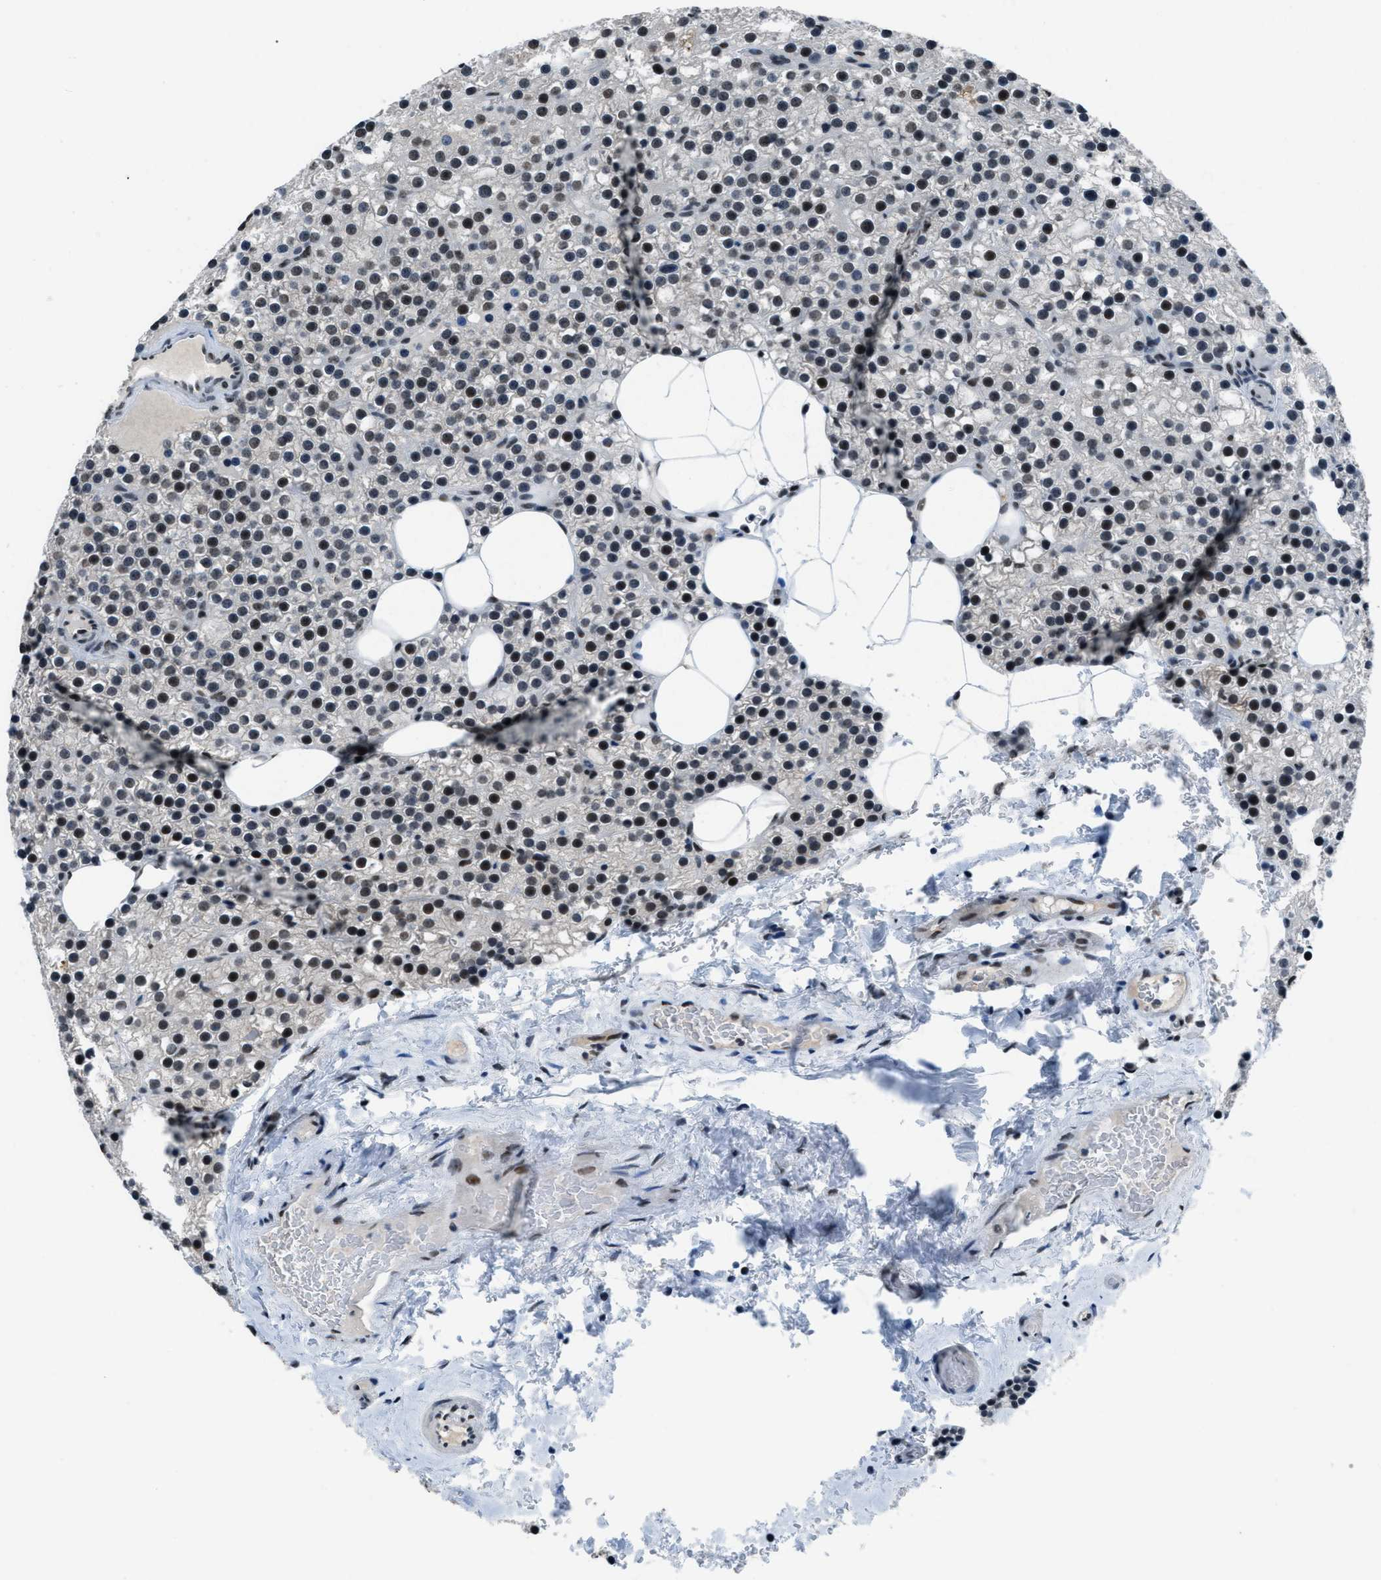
{"staining": {"intensity": "moderate", "quantity": "25%-75%", "location": "nuclear"}, "tissue": "parathyroid gland", "cell_type": "Glandular cells", "image_type": "normal", "snomed": [{"axis": "morphology", "description": "Normal tissue, NOS"}, {"axis": "morphology", "description": "Adenoma, NOS"}, {"axis": "topography", "description": "Parathyroid gland"}], "caption": "Brown immunohistochemical staining in benign parathyroid gland demonstrates moderate nuclear positivity in about 25%-75% of glandular cells.", "gene": "GATAD2B", "patient": {"sex": "female", "age": 70}}